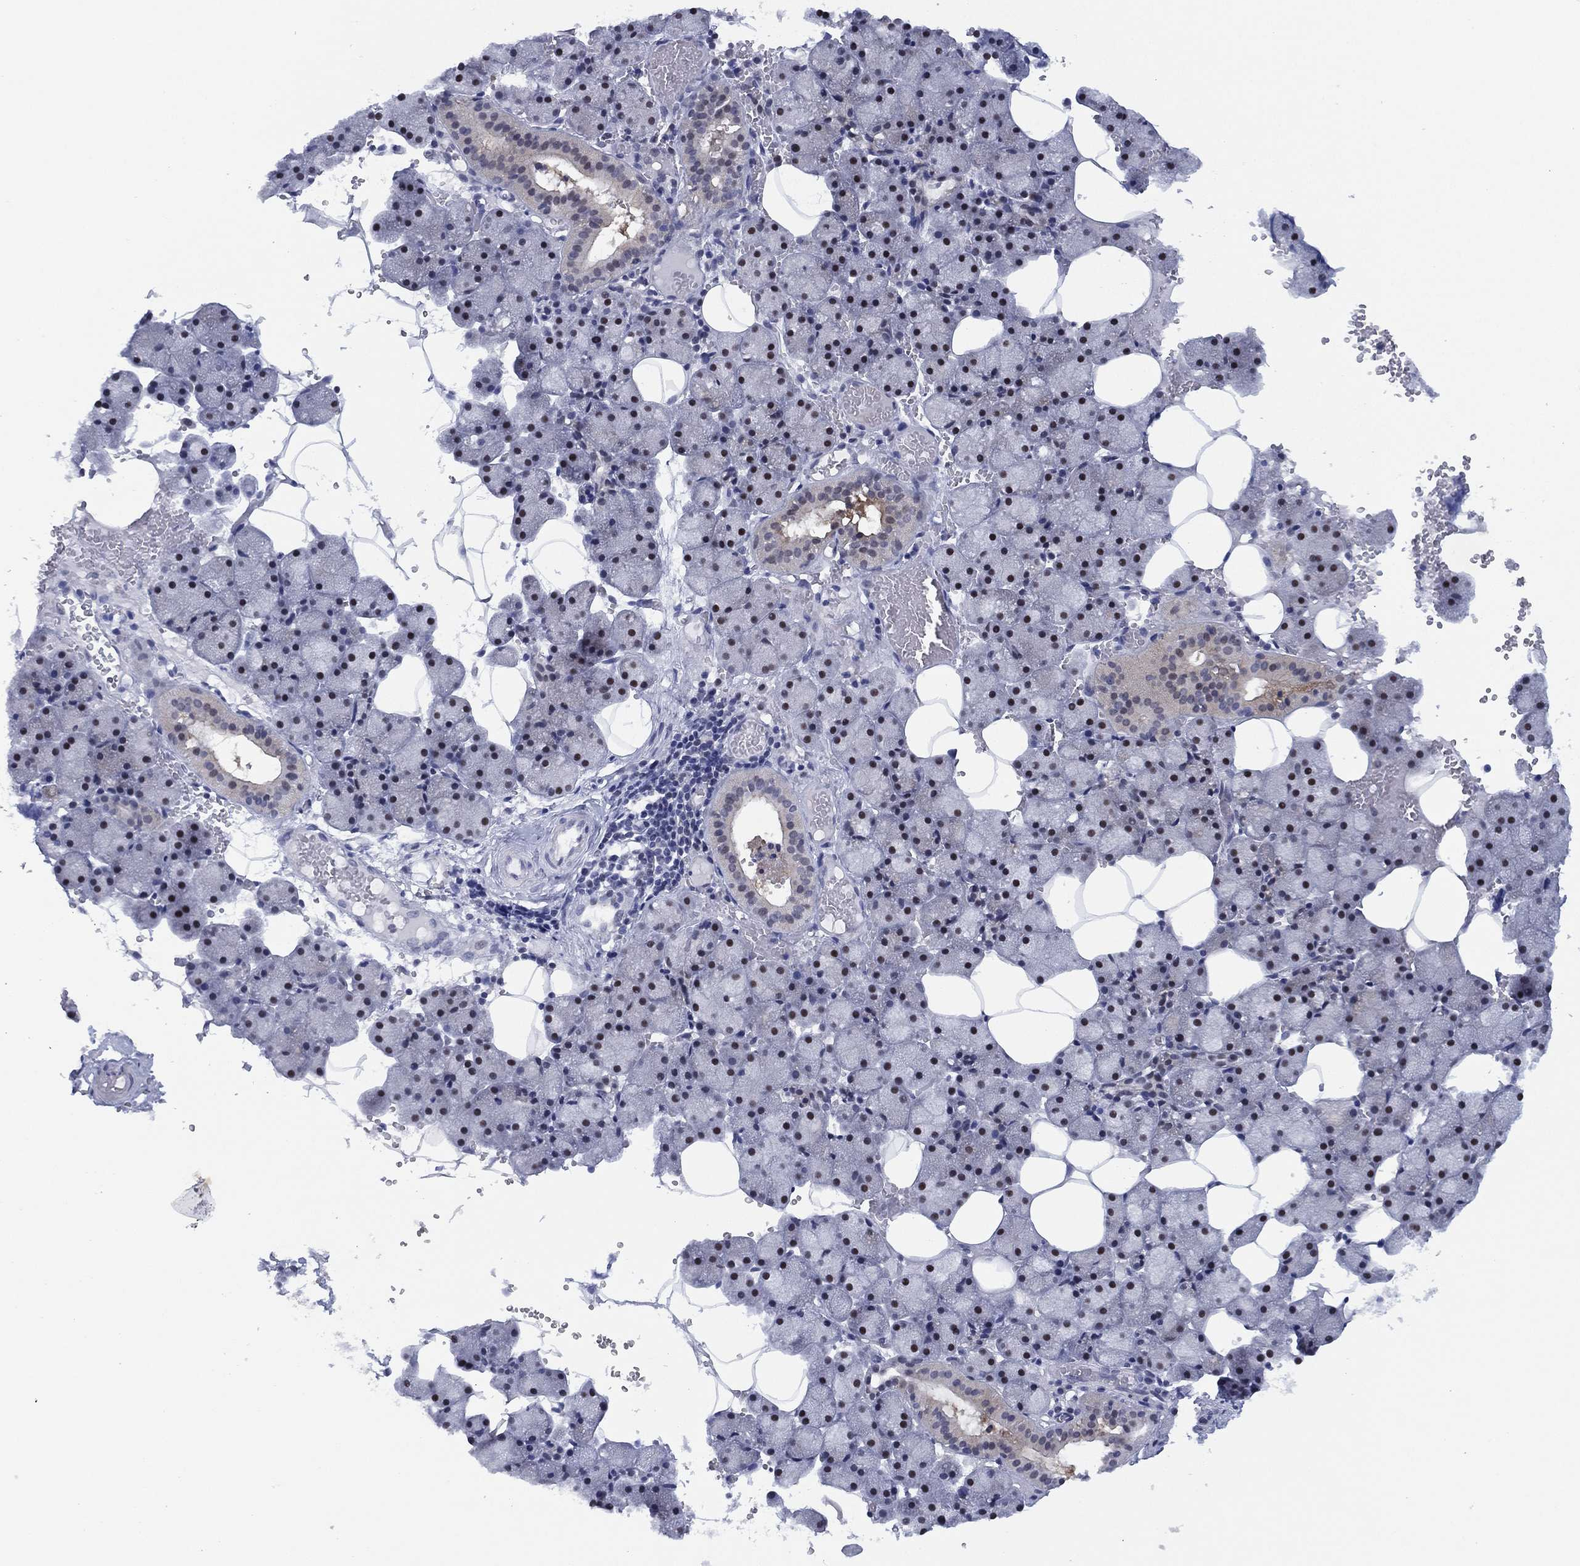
{"staining": {"intensity": "strong", "quantity": "<25%", "location": "nuclear"}, "tissue": "salivary gland", "cell_type": "Glandular cells", "image_type": "normal", "snomed": [{"axis": "morphology", "description": "Normal tissue, NOS"}, {"axis": "topography", "description": "Salivary gland"}], "caption": "Benign salivary gland was stained to show a protein in brown. There is medium levels of strong nuclear staining in approximately <25% of glandular cells. (DAB IHC with brightfield microscopy, high magnification).", "gene": "SLC4A4", "patient": {"sex": "male", "age": 38}}